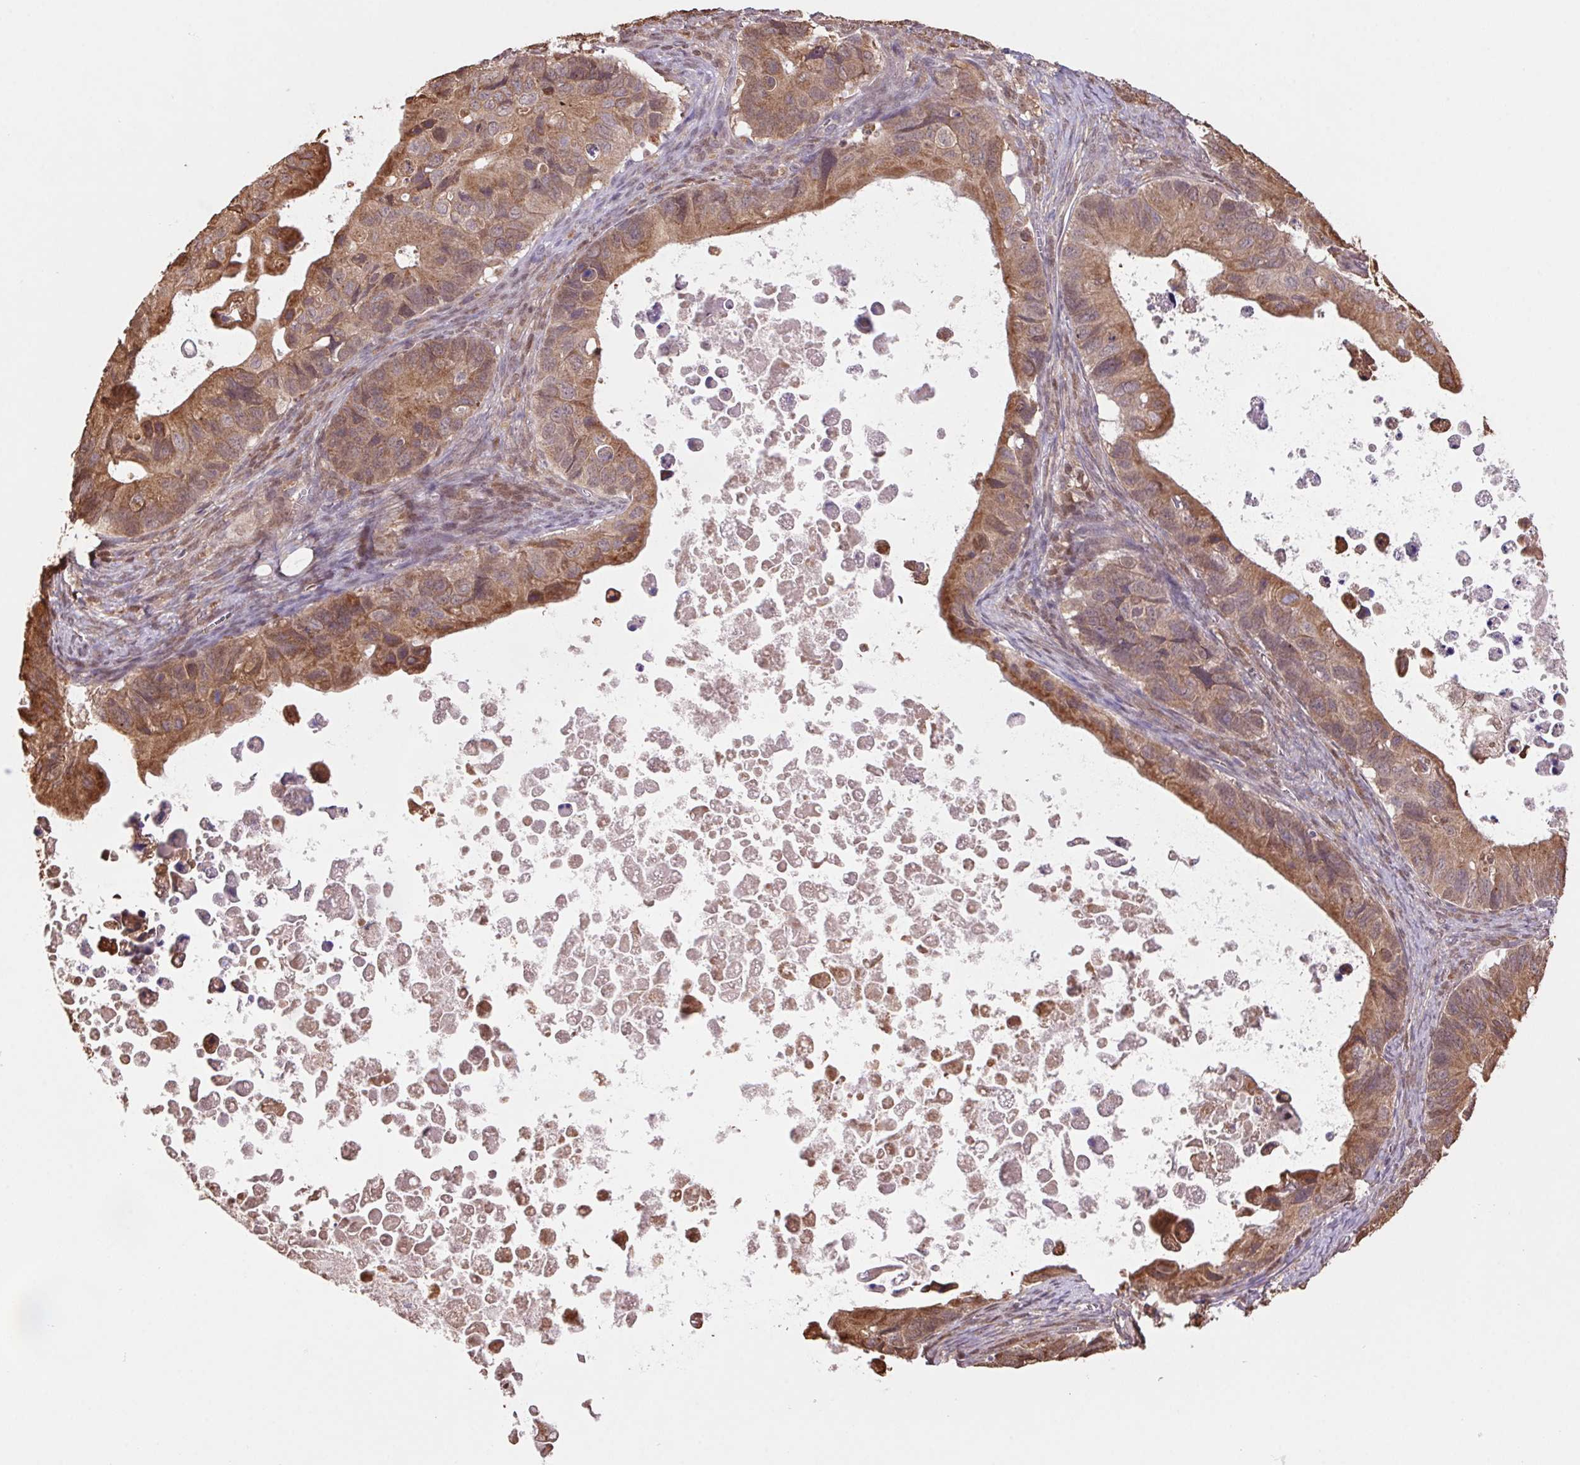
{"staining": {"intensity": "moderate", "quantity": ">75%", "location": "cytoplasmic/membranous,nuclear"}, "tissue": "ovarian cancer", "cell_type": "Tumor cells", "image_type": "cancer", "snomed": [{"axis": "morphology", "description": "Cystadenocarcinoma, mucinous, NOS"}, {"axis": "topography", "description": "Ovary"}], "caption": "DAB immunohistochemical staining of mucinous cystadenocarcinoma (ovarian) displays moderate cytoplasmic/membranous and nuclear protein expression in about >75% of tumor cells.", "gene": "CUTA", "patient": {"sex": "female", "age": 64}}